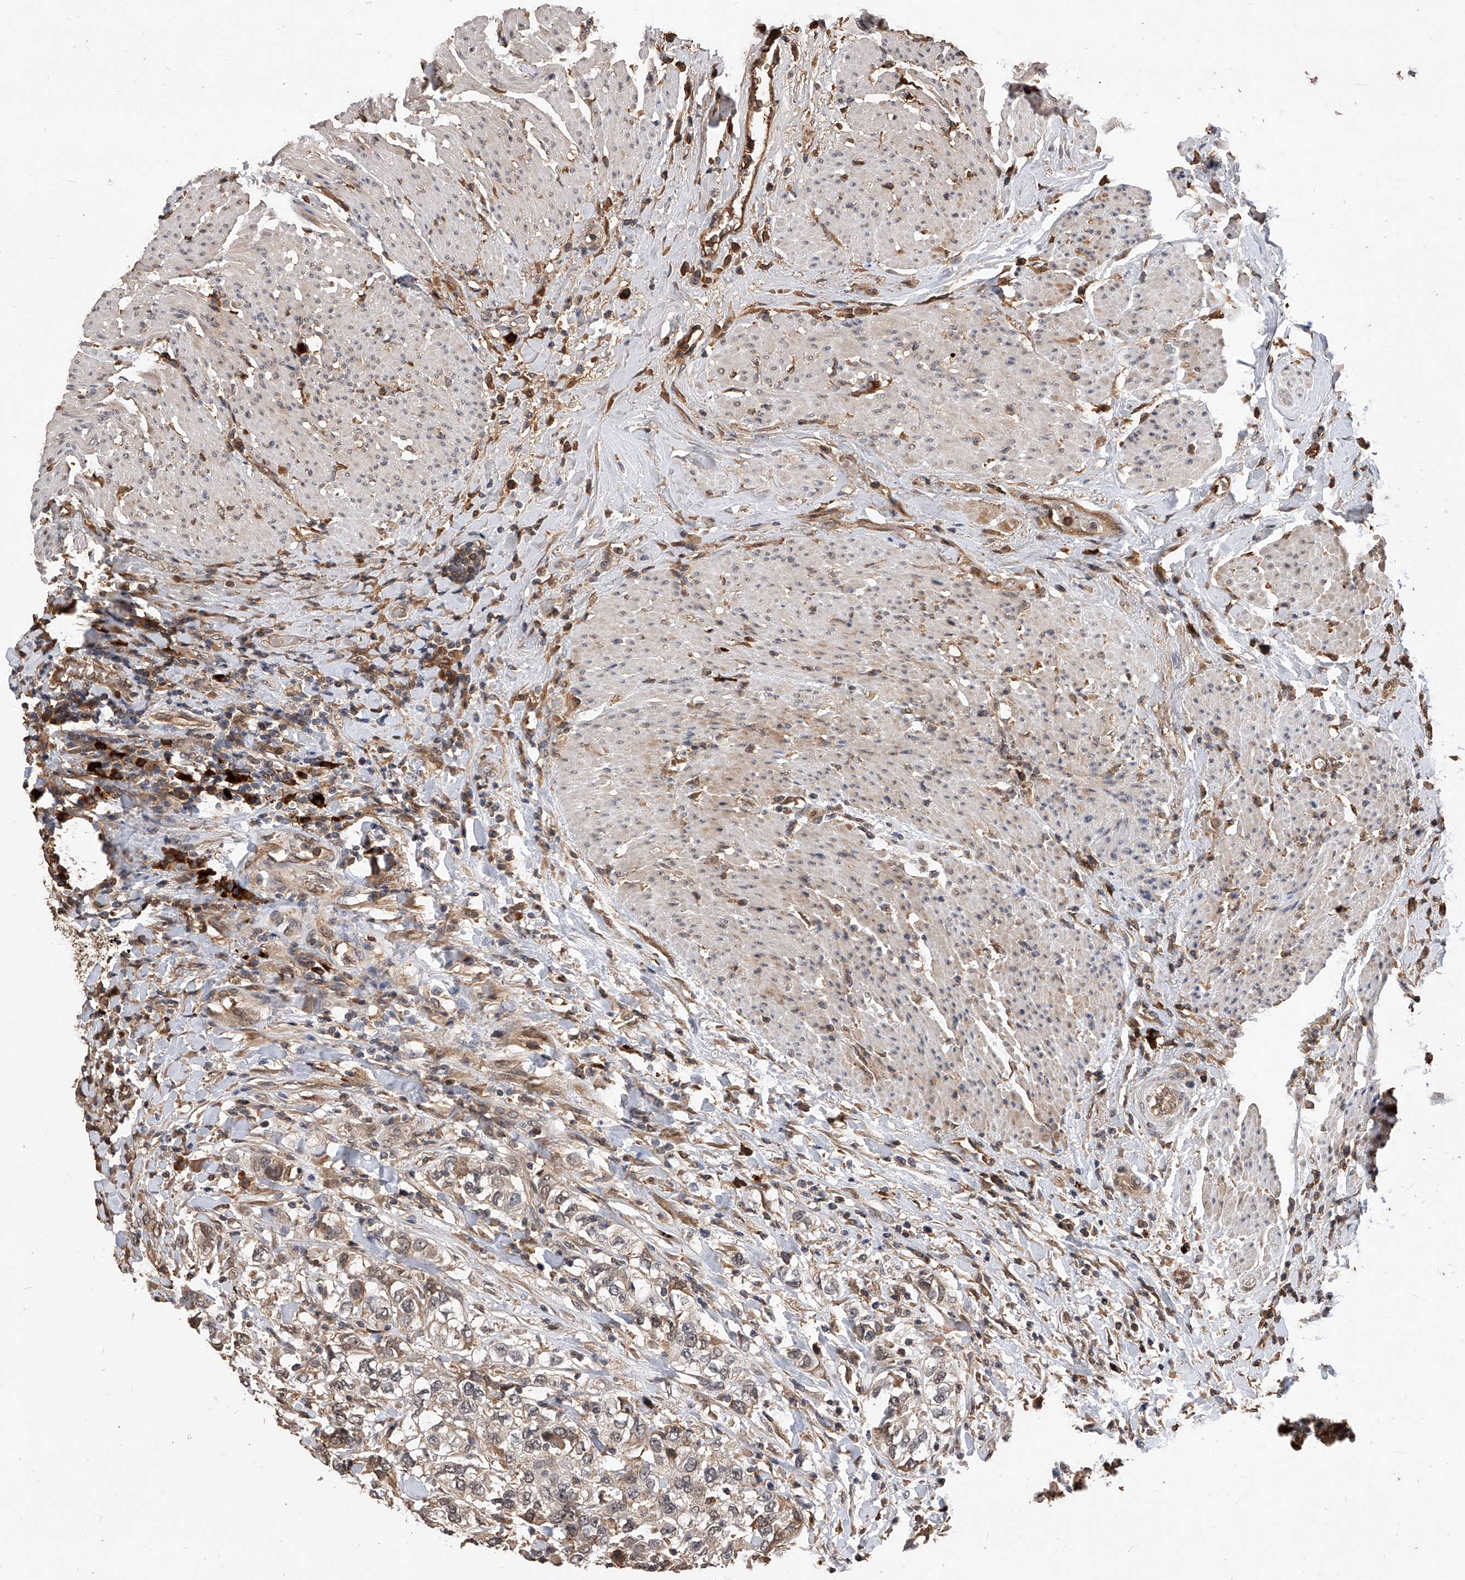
{"staining": {"intensity": "weak", "quantity": ">75%", "location": "cytoplasmic/membranous"}, "tissue": "urothelial cancer", "cell_type": "Tumor cells", "image_type": "cancer", "snomed": [{"axis": "morphology", "description": "Urothelial carcinoma, High grade"}, {"axis": "topography", "description": "Urinary bladder"}], "caption": "Immunohistochemistry (IHC) micrograph of urothelial cancer stained for a protein (brown), which shows low levels of weak cytoplasmic/membranous expression in approximately >75% of tumor cells.", "gene": "CFAP410", "patient": {"sex": "female", "age": 80}}